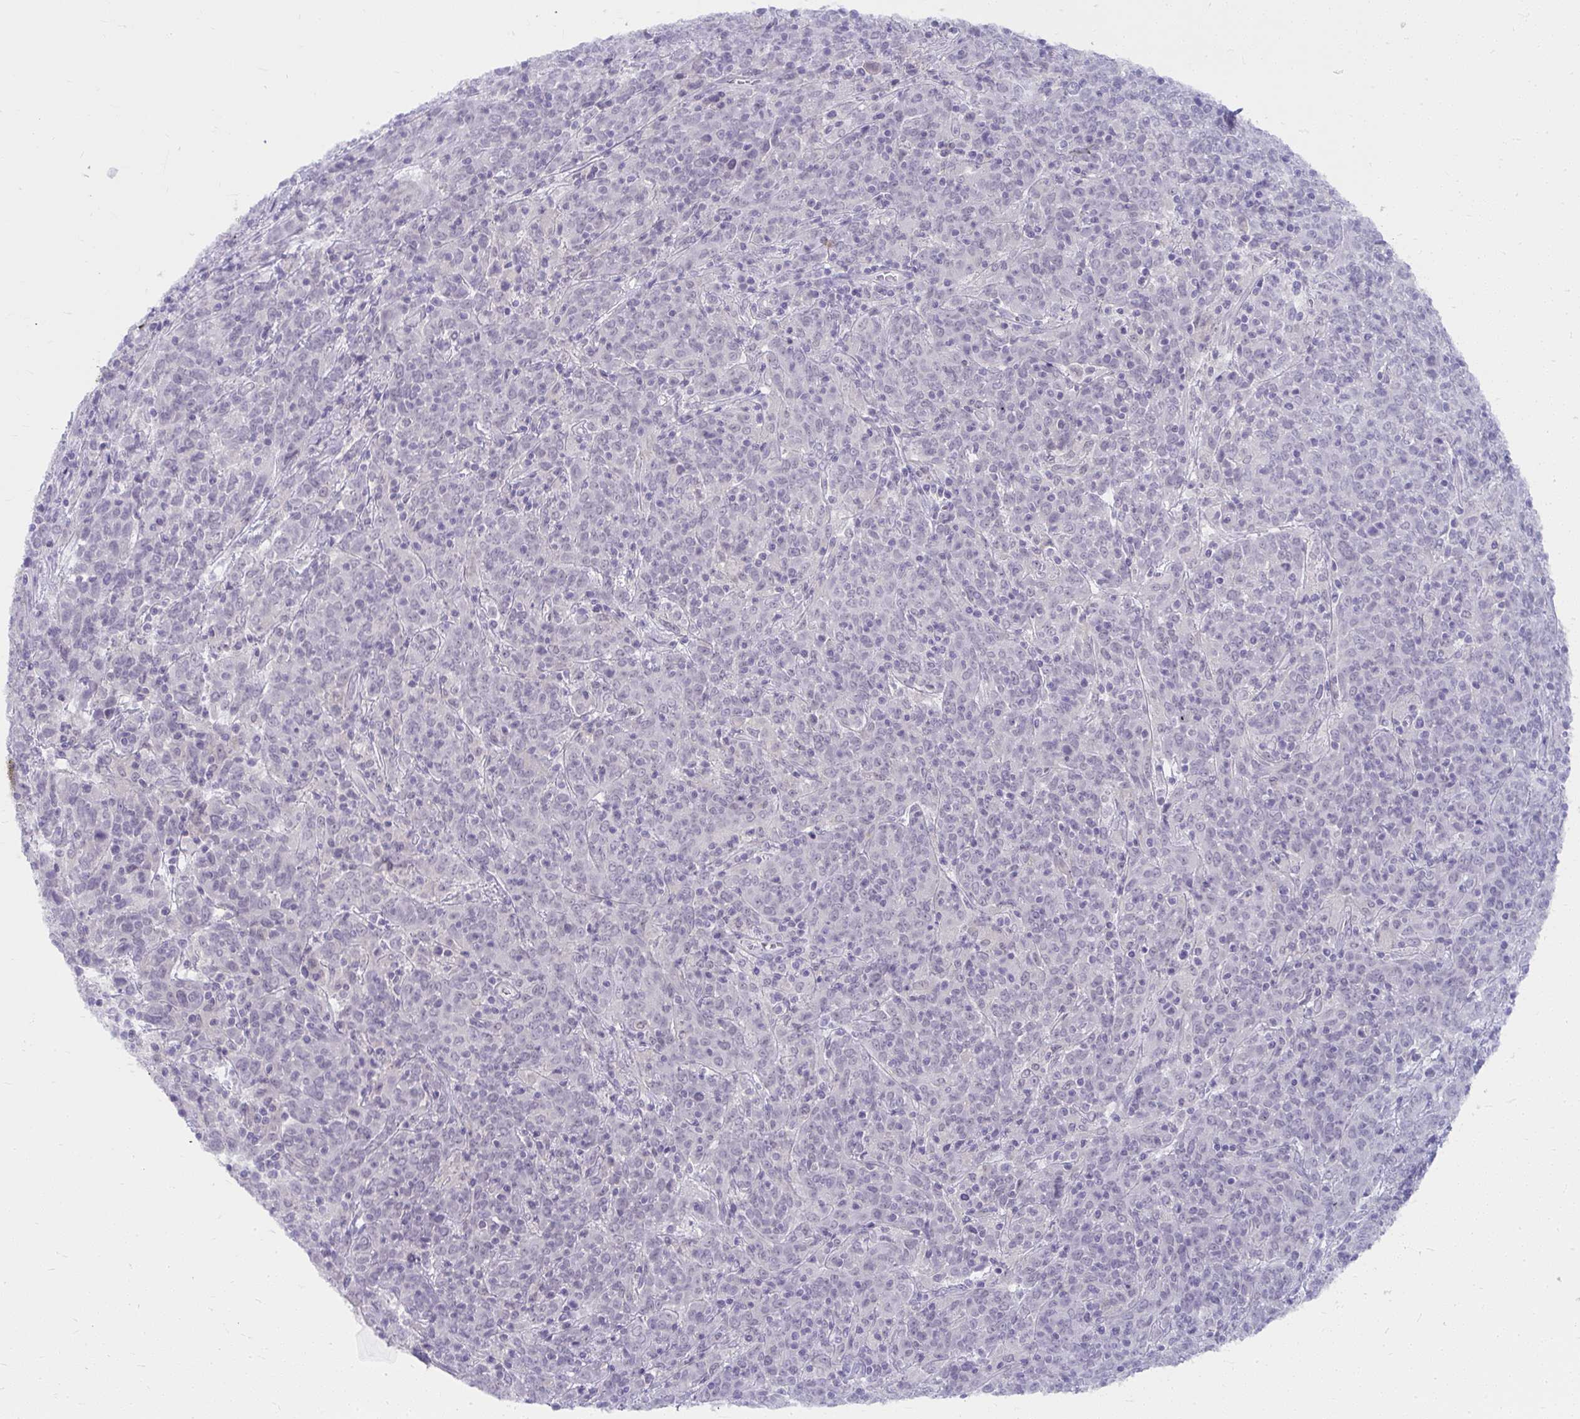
{"staining": {"intensity": "negative", "quantity": "none", "location": "none"}, "tissue": "cervical cancer", "cell_type": "Tumor cells", "image_type": "cancer", "snomed": [{"axis": "morphology", "description": "Squamous cell carcinoma, NOS"}, {"axis": "topography", "description": "Cervix"}], "caption": "A photomicrograph of human cervical squamous cell carcinoma is negative for staining in tumor cells. The staining was performed using DAB to visualize the protein expression in brown, while the nuclei were stained in blue with hematoxylin (Magnification: 20x).", "gene": "UGT3A2", "patient": {"sex": "female", "age": 67}}